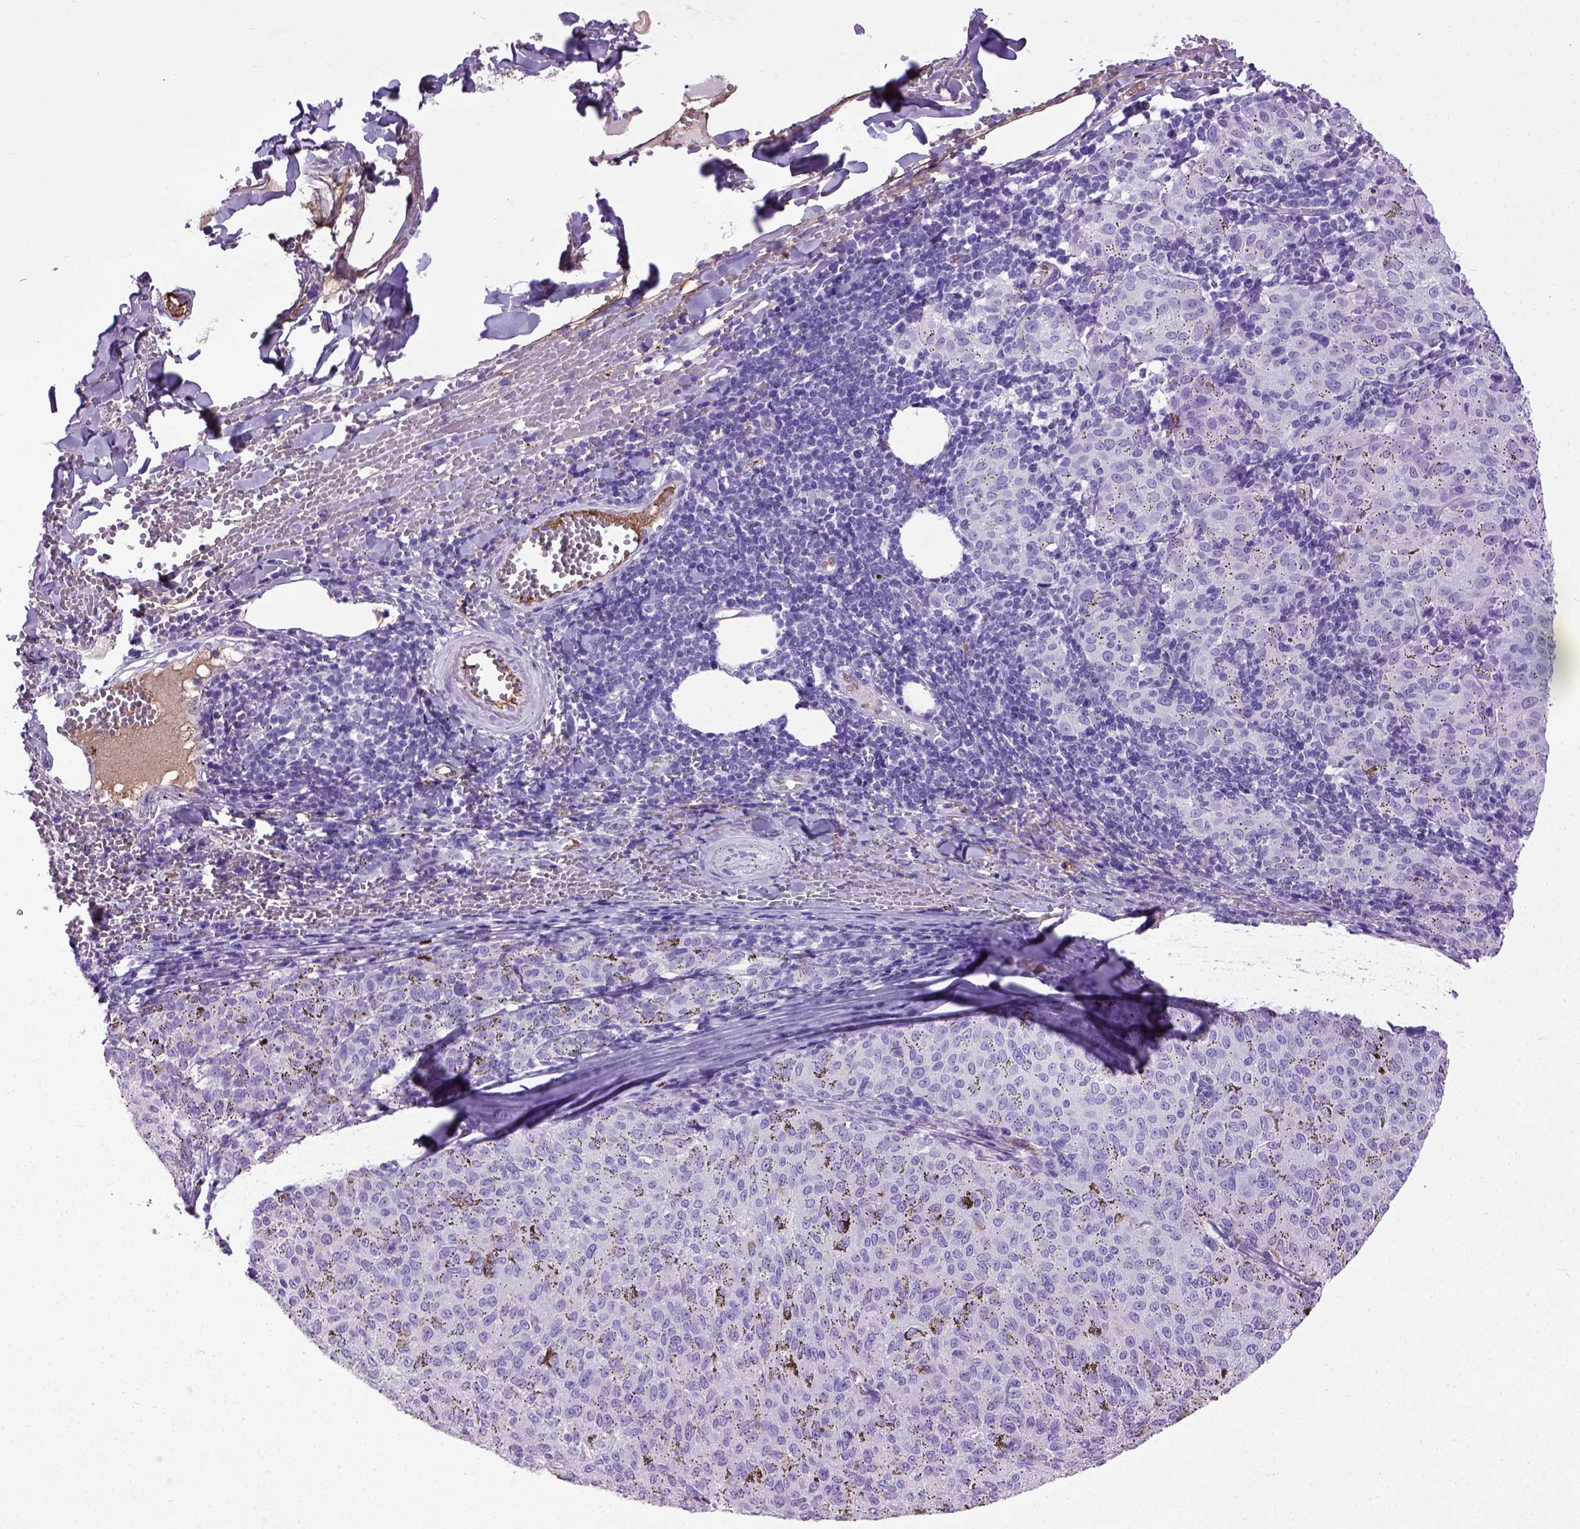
{"staining": {"intensity": "negative", "quantity": "none", "location": "none"}, "tissue": "melanoma", "cell_type": "Tumor cells", "image_type": "cancer", "snomed": [{"axis": "morphology", "description": "Malignant melanoma, NOS"}, {"axis": "topography", "description": "Skin"}], "caption": "High power microscopy photomicrograph of an immunohistochemistry micrograph of melanoma, revealing no significant positivity in tumor cells.", "gene": "ADAMTS8", "patient": {"sex": "female", "age": 72}}